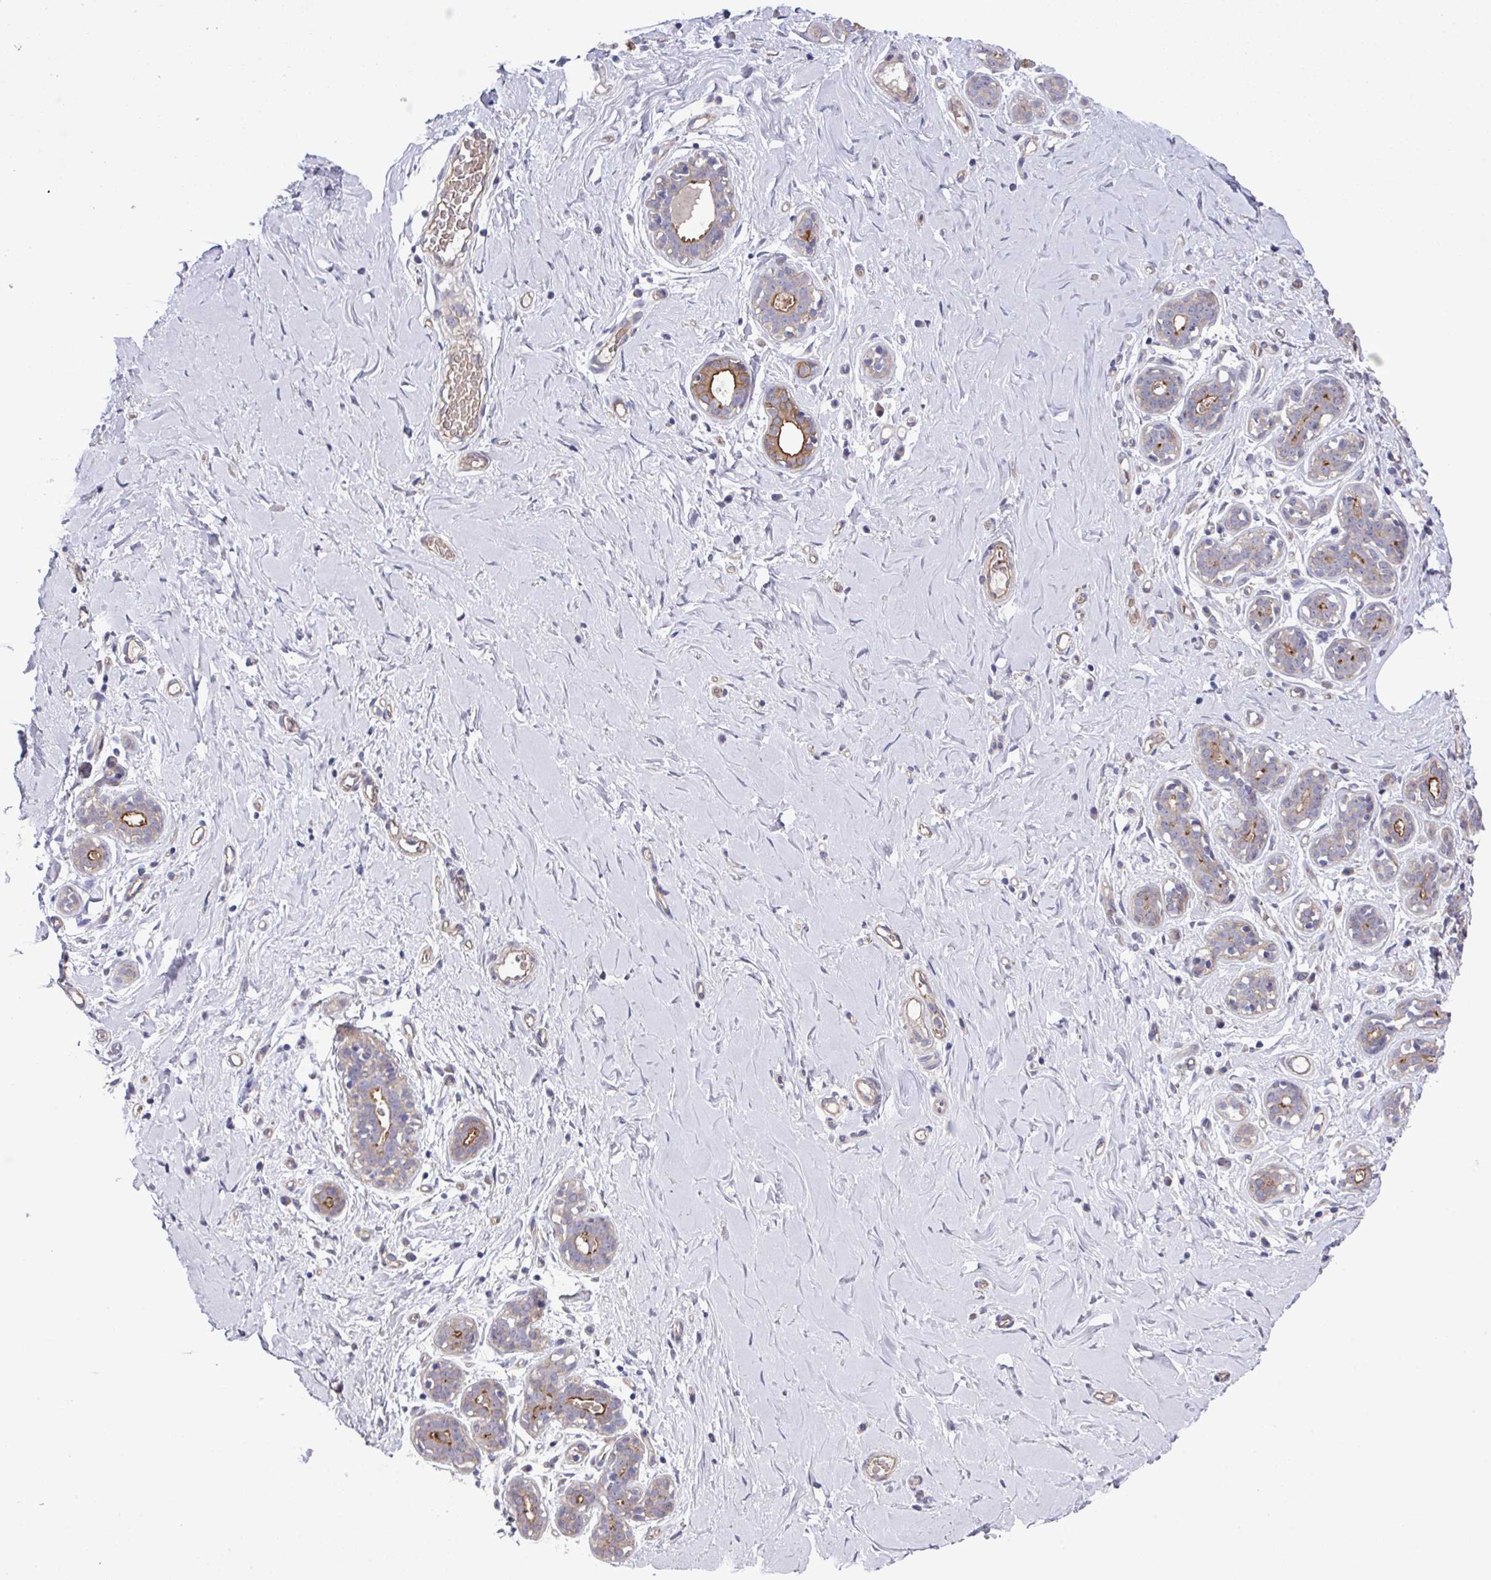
{"staining": {"intensity": "negative", "quantity": "none", "location": "none"}, "tissue": "breast", "cell_type": "Adipocytes", "image_type": "normal", "snomed": [{"axis": "morphology", "description": "Normal tissue, NOS"}, {"axis": "topography", "description": "Breast"}], "caption": "Unremarkable breast was stained to show a protein in brown. There is no significant expression in adipocytes.", "gene": "PRR5", "patient": {"sex": "female", "age": 27}}